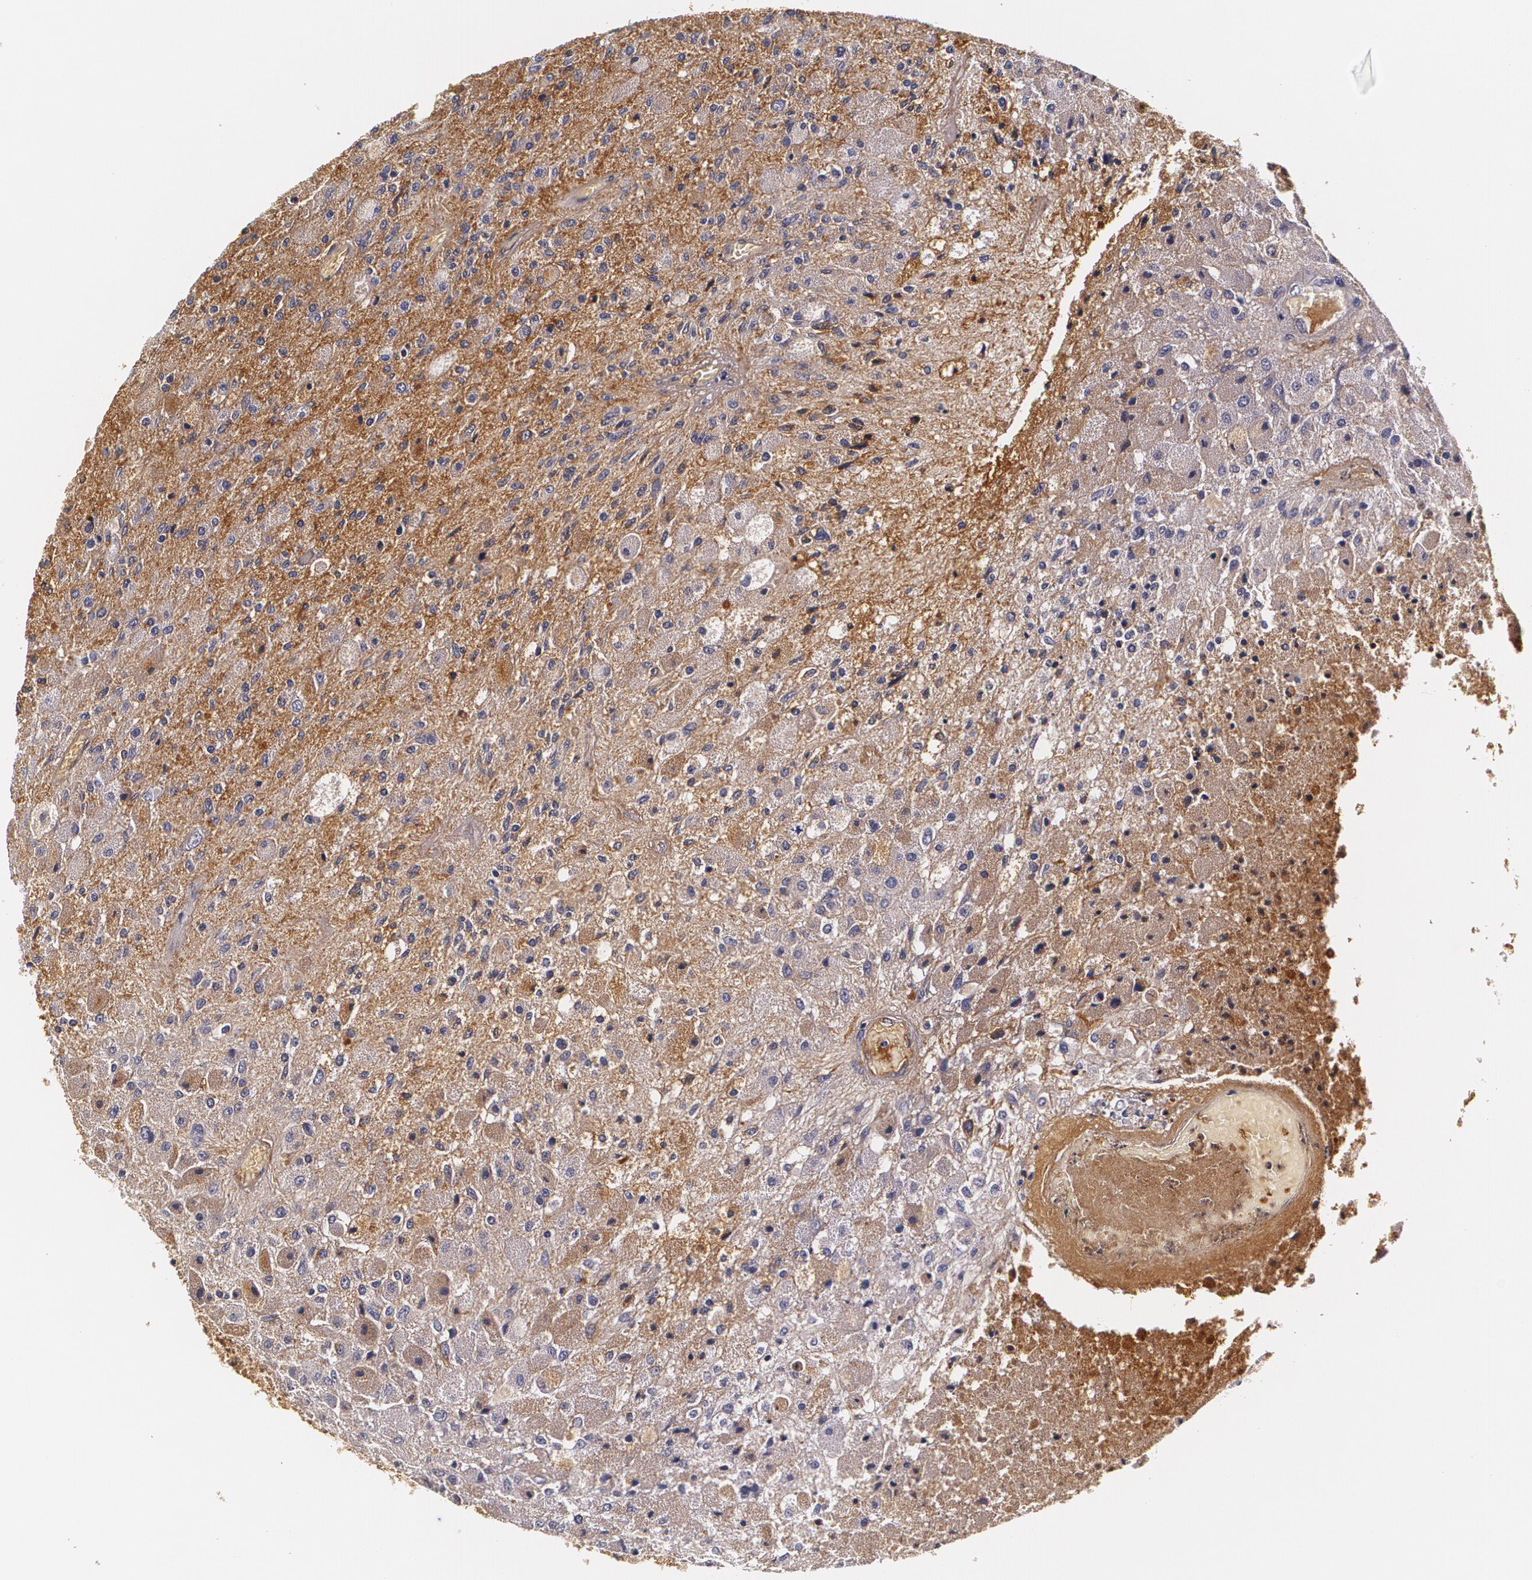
{"staining": {"intensity": "negative", "quantity": "none", "location": "none"}, "tissue": "glioma", "cell_type": "Tumor cells", "image_type": "cancer", "snomed": [{"axis": "morphology", "description": "Normal tissue, NOS"}, {"axis": "morphology", "description": "Glioma, malignant, High grade"}, {"axis": "topography", "description": "Cerebral cortex"}], "caption": "Malignant high-grade glioma stained for a protein using immunohistochemistry (IHC) shows no expression tumor cells.", "gene": "TTR", "patient": {"sex": "male", "age": 77}}